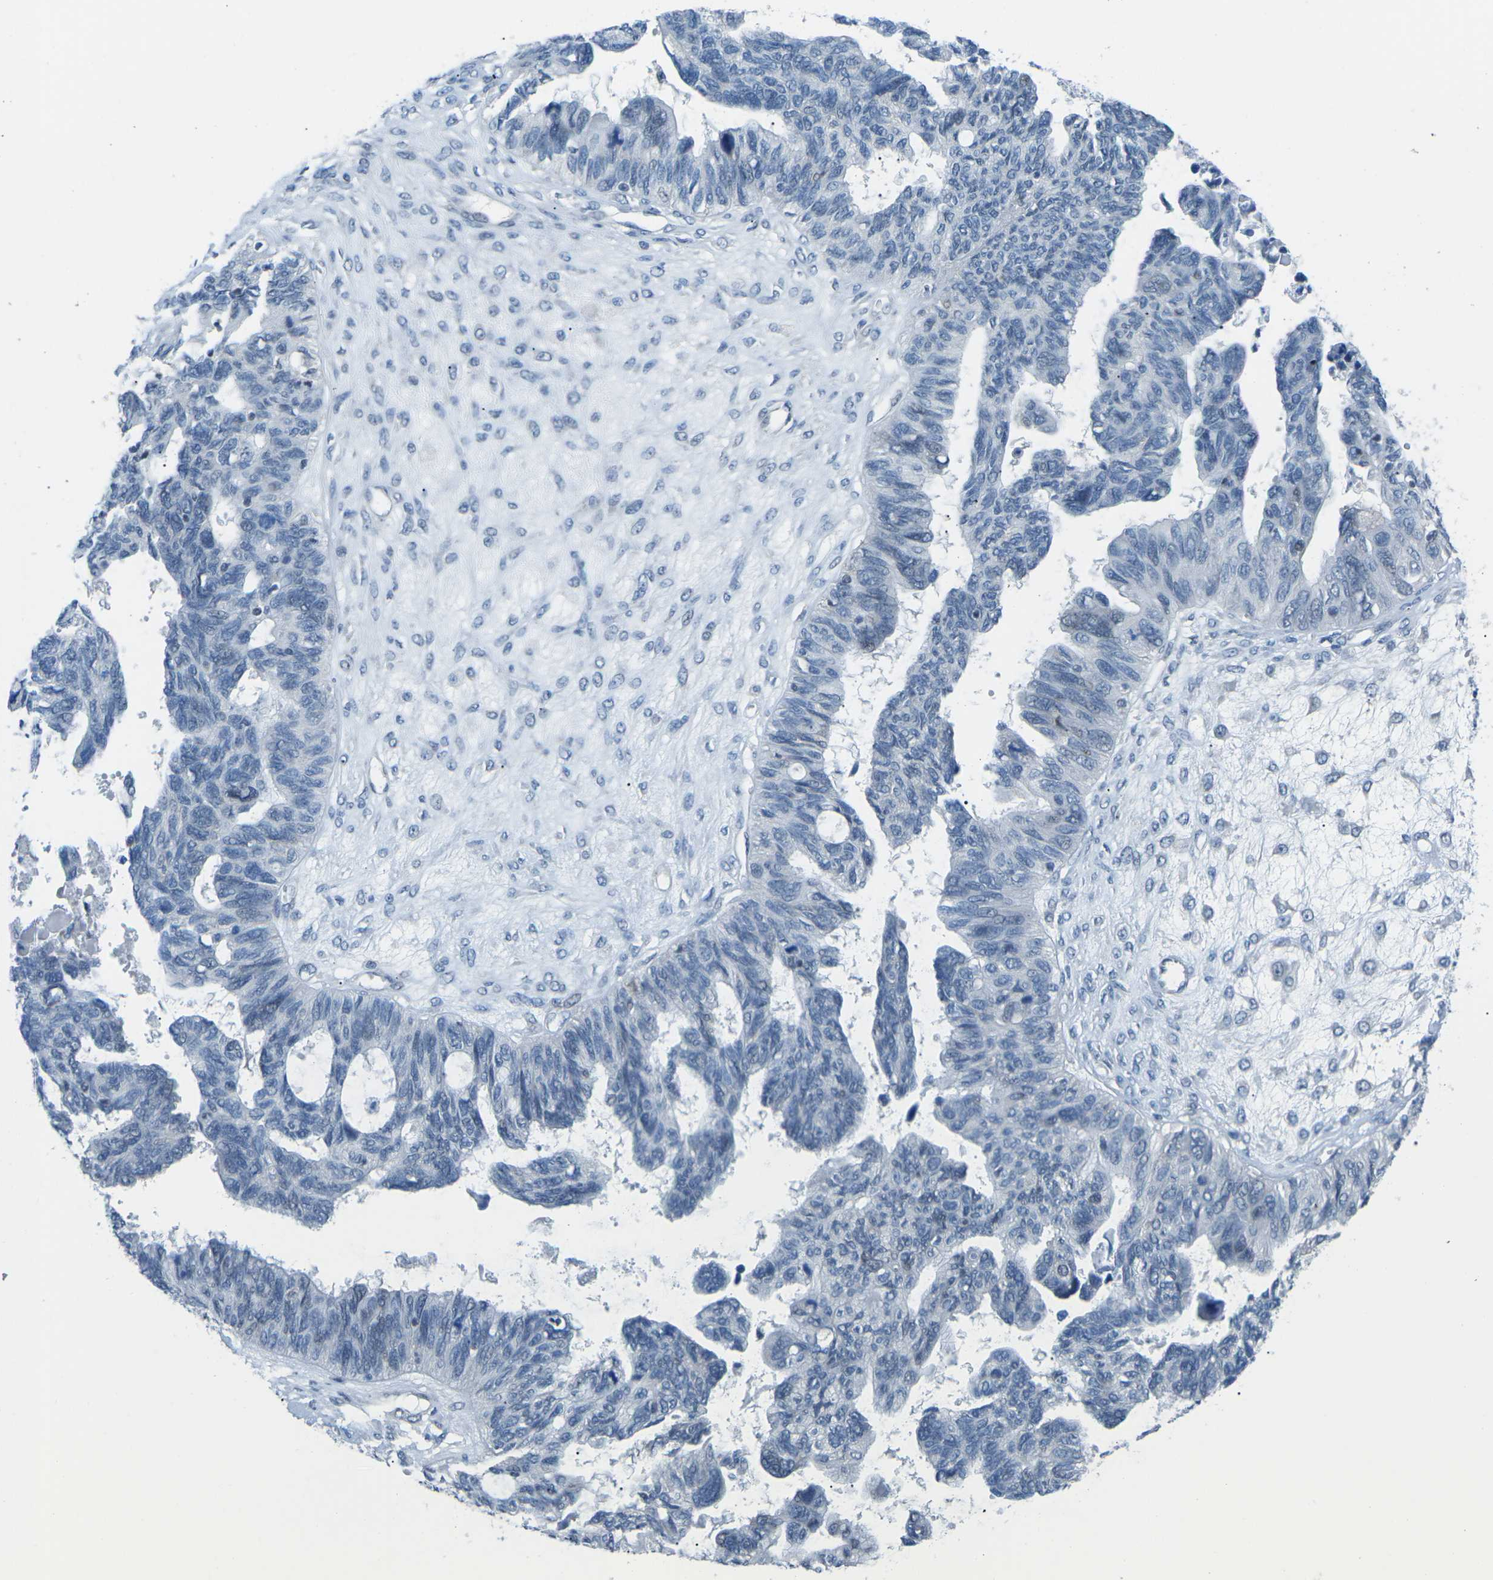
{"staining": {"intensity": "negative", "quantity": "none", "location": "none"}, "tissue": "ovarian cancer", "cell_type": "Tumor cells", "image_type": "cancer", "snomed": [{"axis": "morphology", "description": "Cystadenocarcinoma, serous, NOS"}, {"axis": "topography", "description": "Ovary"}], "caption": "An image of ovarian cancer stained for a protein displays no brown staining in tumor cells.", "gene": "MBNL1", "patient": {"sex": "female", "age": 79}}